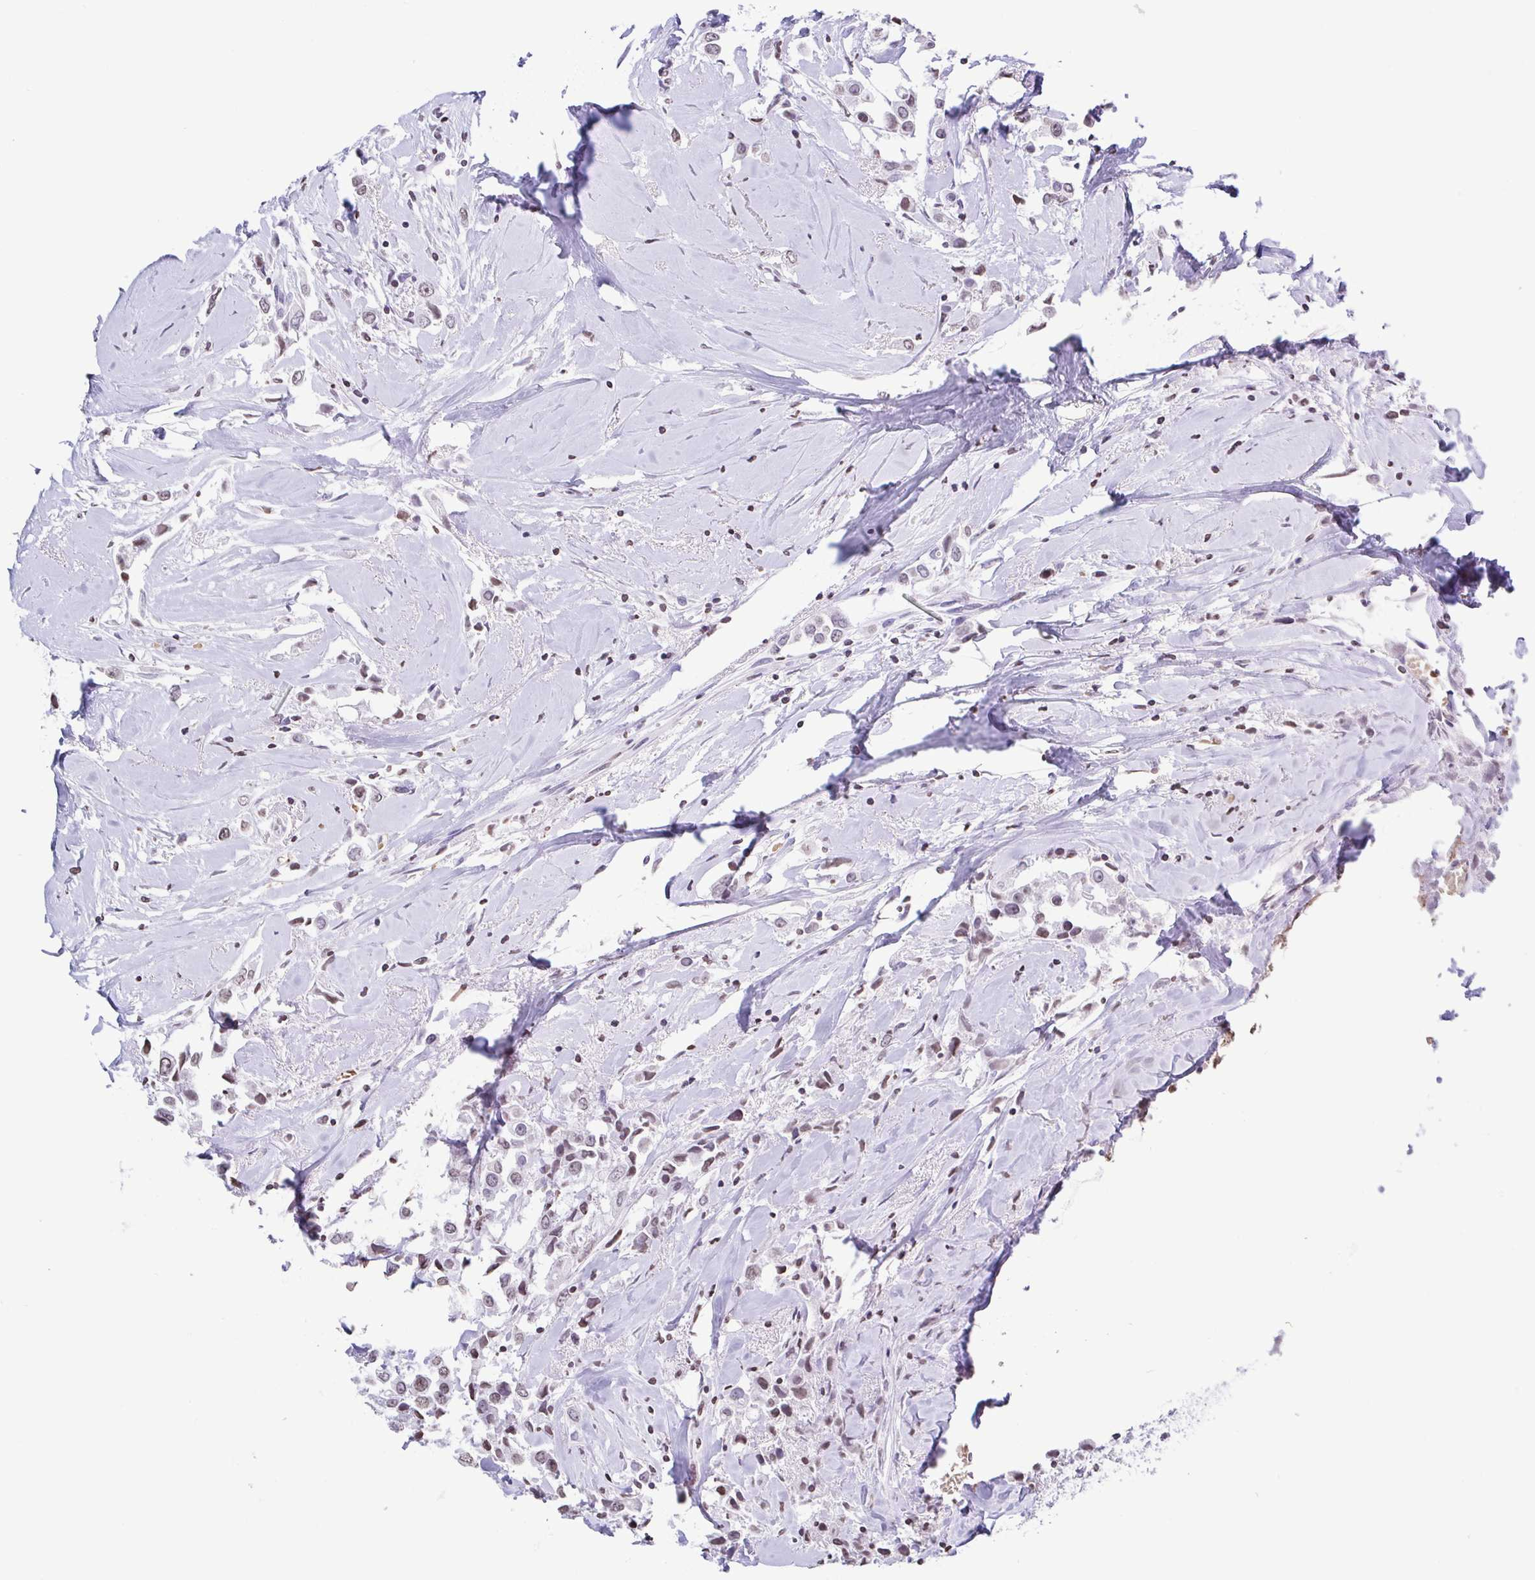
{"staining": {"intensity": "negative", "quantity": "none", "location": "none"}, "tissue": "breast cancer", "cell_type": "Tumor cells", "image_type": "cancer", "snomed": [{"axis": "morphology", "description": "Duct carcinoma"}, {"axis": "topography", "description": "Breast"}], "caption": "This is an immunohistochemistry (IHC) photomicrograph of breast infiltrating ductal carcinoma. There is no expression in tumor cells.", "gene": "VCY1B", "patient": {"sex": "female", "age": 61}}